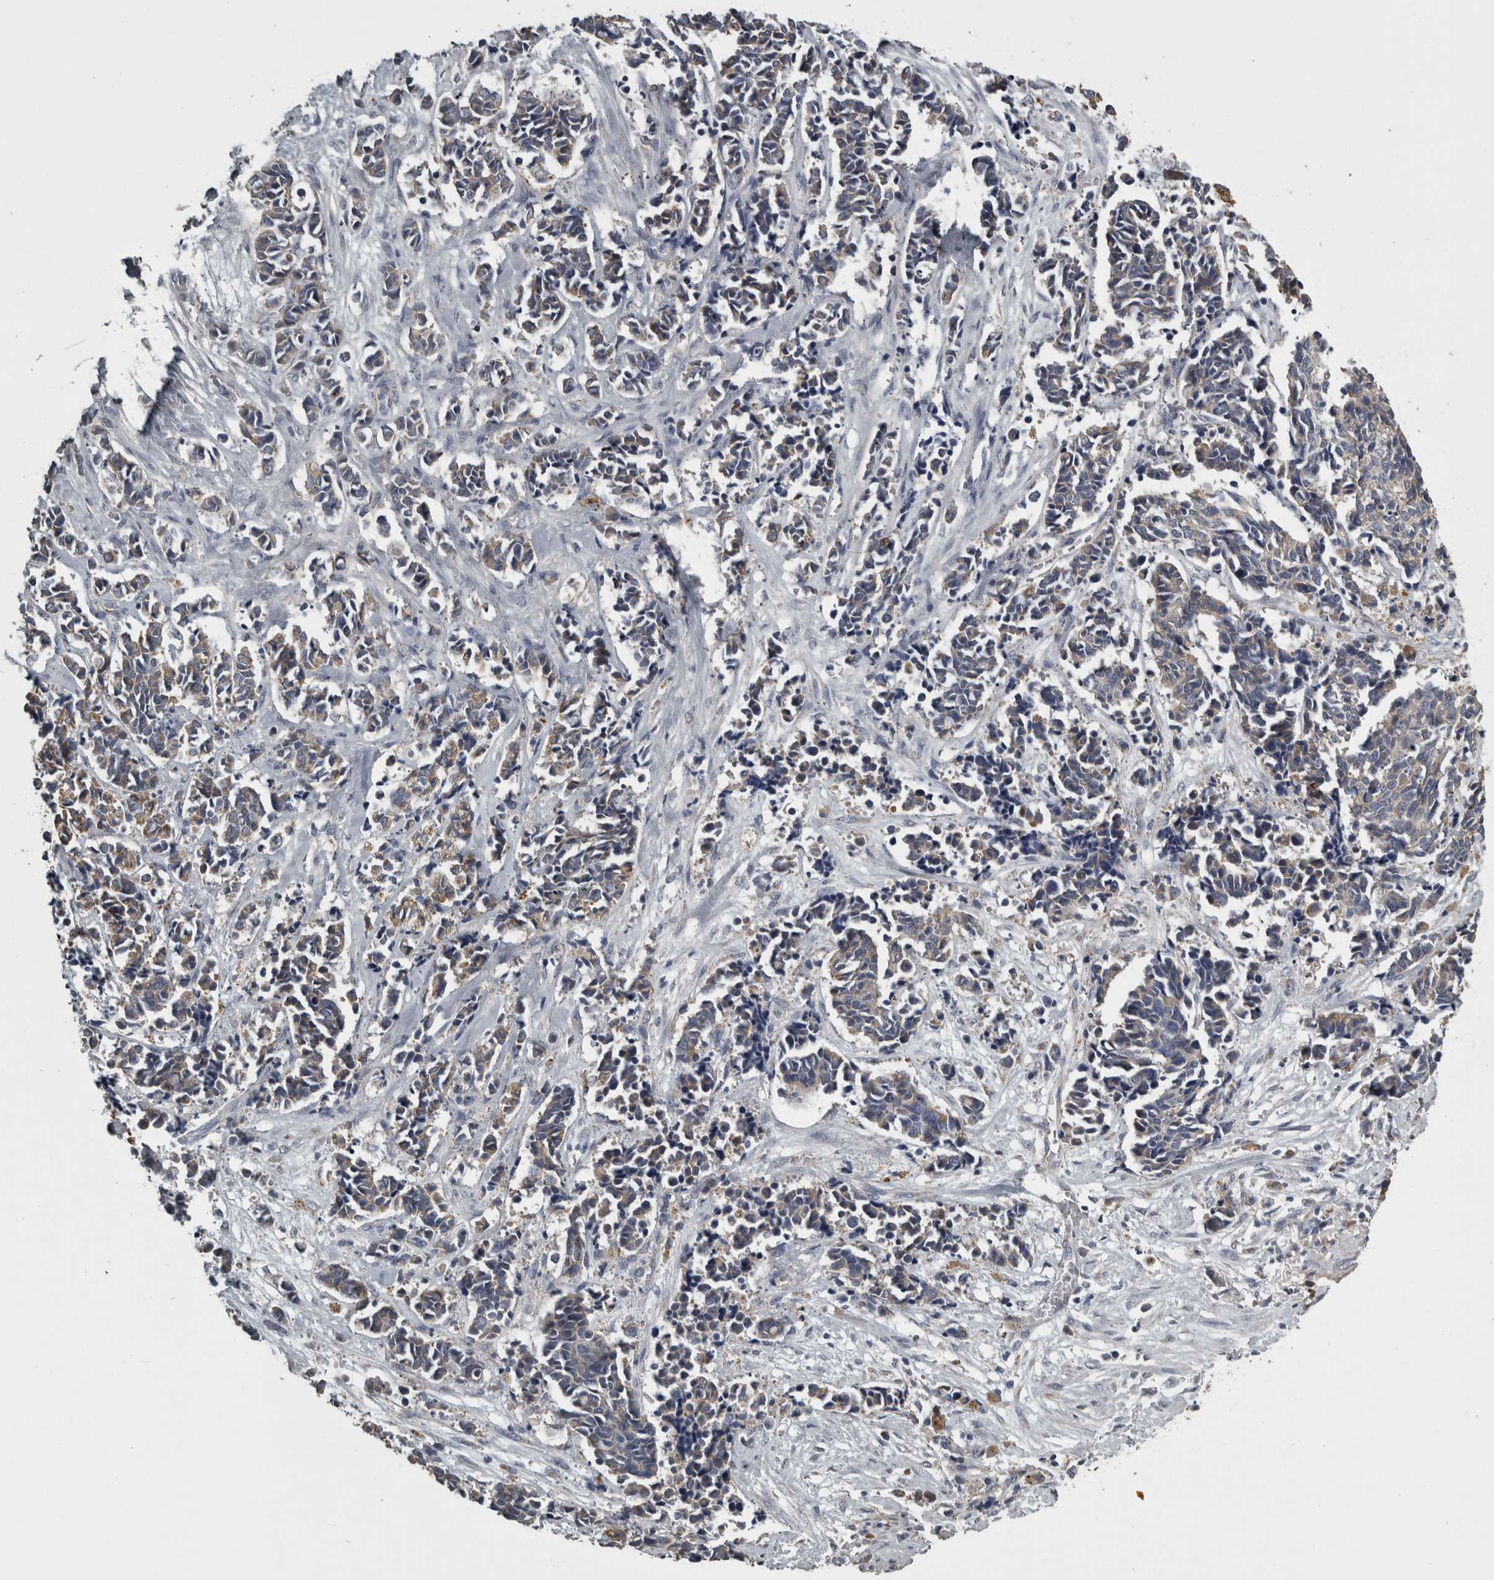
{"staining": {"intensity": "moderate", "quantity": "25%-75%", "location": "cytoplasmic/membranous"}, "tissue": "cervical cancer", "cell_type": "Tumor cells", "image_type": "cancer", "snomed": [{"axis": "morphology", "description": "Normal tissue, NOS"}, {"axis": "morphology", "description": "Squamous cell carcinoma, NOS"}, {"axis": "topography", "description": "Cervix"}], "caption": "Cervical squamous cell carcinoma was stained to show a protein in brown. There is medium levels of moderate cytoplasmic/membranous positivity in about 25%-75% of tumor cells. The protein of interest is shown in brown color, while the nuclei are stained blue.", "gene": "FRK", "patient": {"sex": "female", "age": 35}}